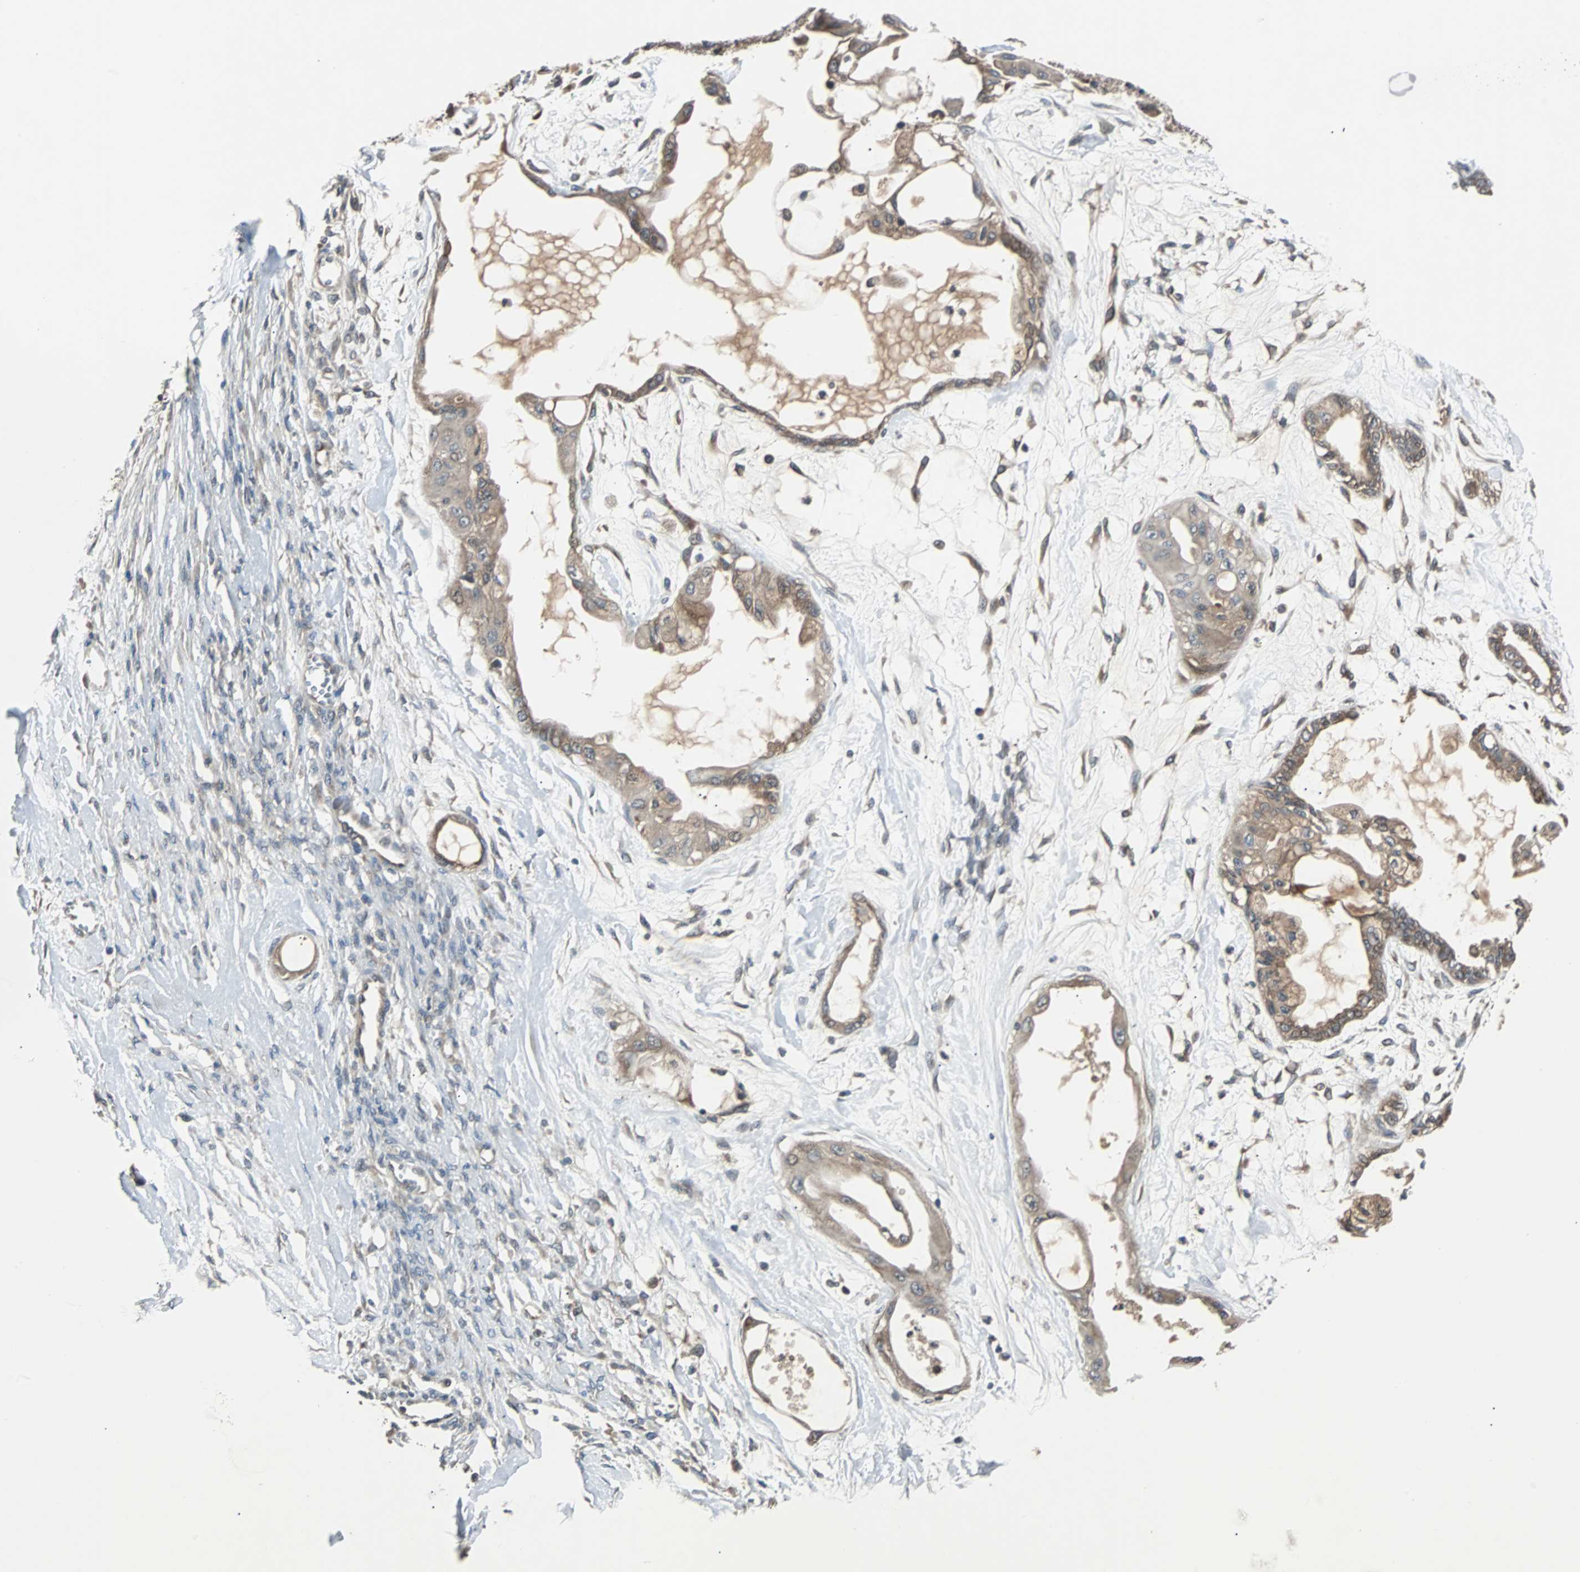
{"staining": {"intensity": "moderate", "quantity": ">75%", "location": "cytoplasmic/membranous"}, "tissue": "ovarian cancer", "cell_type": "Tumor cells", "image_type": "cancer", "snomed": [{"axis": "morphology", "description": "Carcinoma, NOS"}, {"axis": "morphology", "description": "Carcinoma, endometroid"}, {"axis": "topography", "description": "Ovary"}], "caption": "Immunohistochemistry (IHC) (DAB (3,3'-diaminobenzidine)) staining of ovarian cancer (endometroid carcinoma) displays moderate cytoplasmic/membranous protein positivity in about >75% of tumor cells. Immunohistochemistry stains the protein of interest in brown and the nuclei are stained blue.", "gene": "ARF1", "patient": {"sex": "female", "age": 50}}